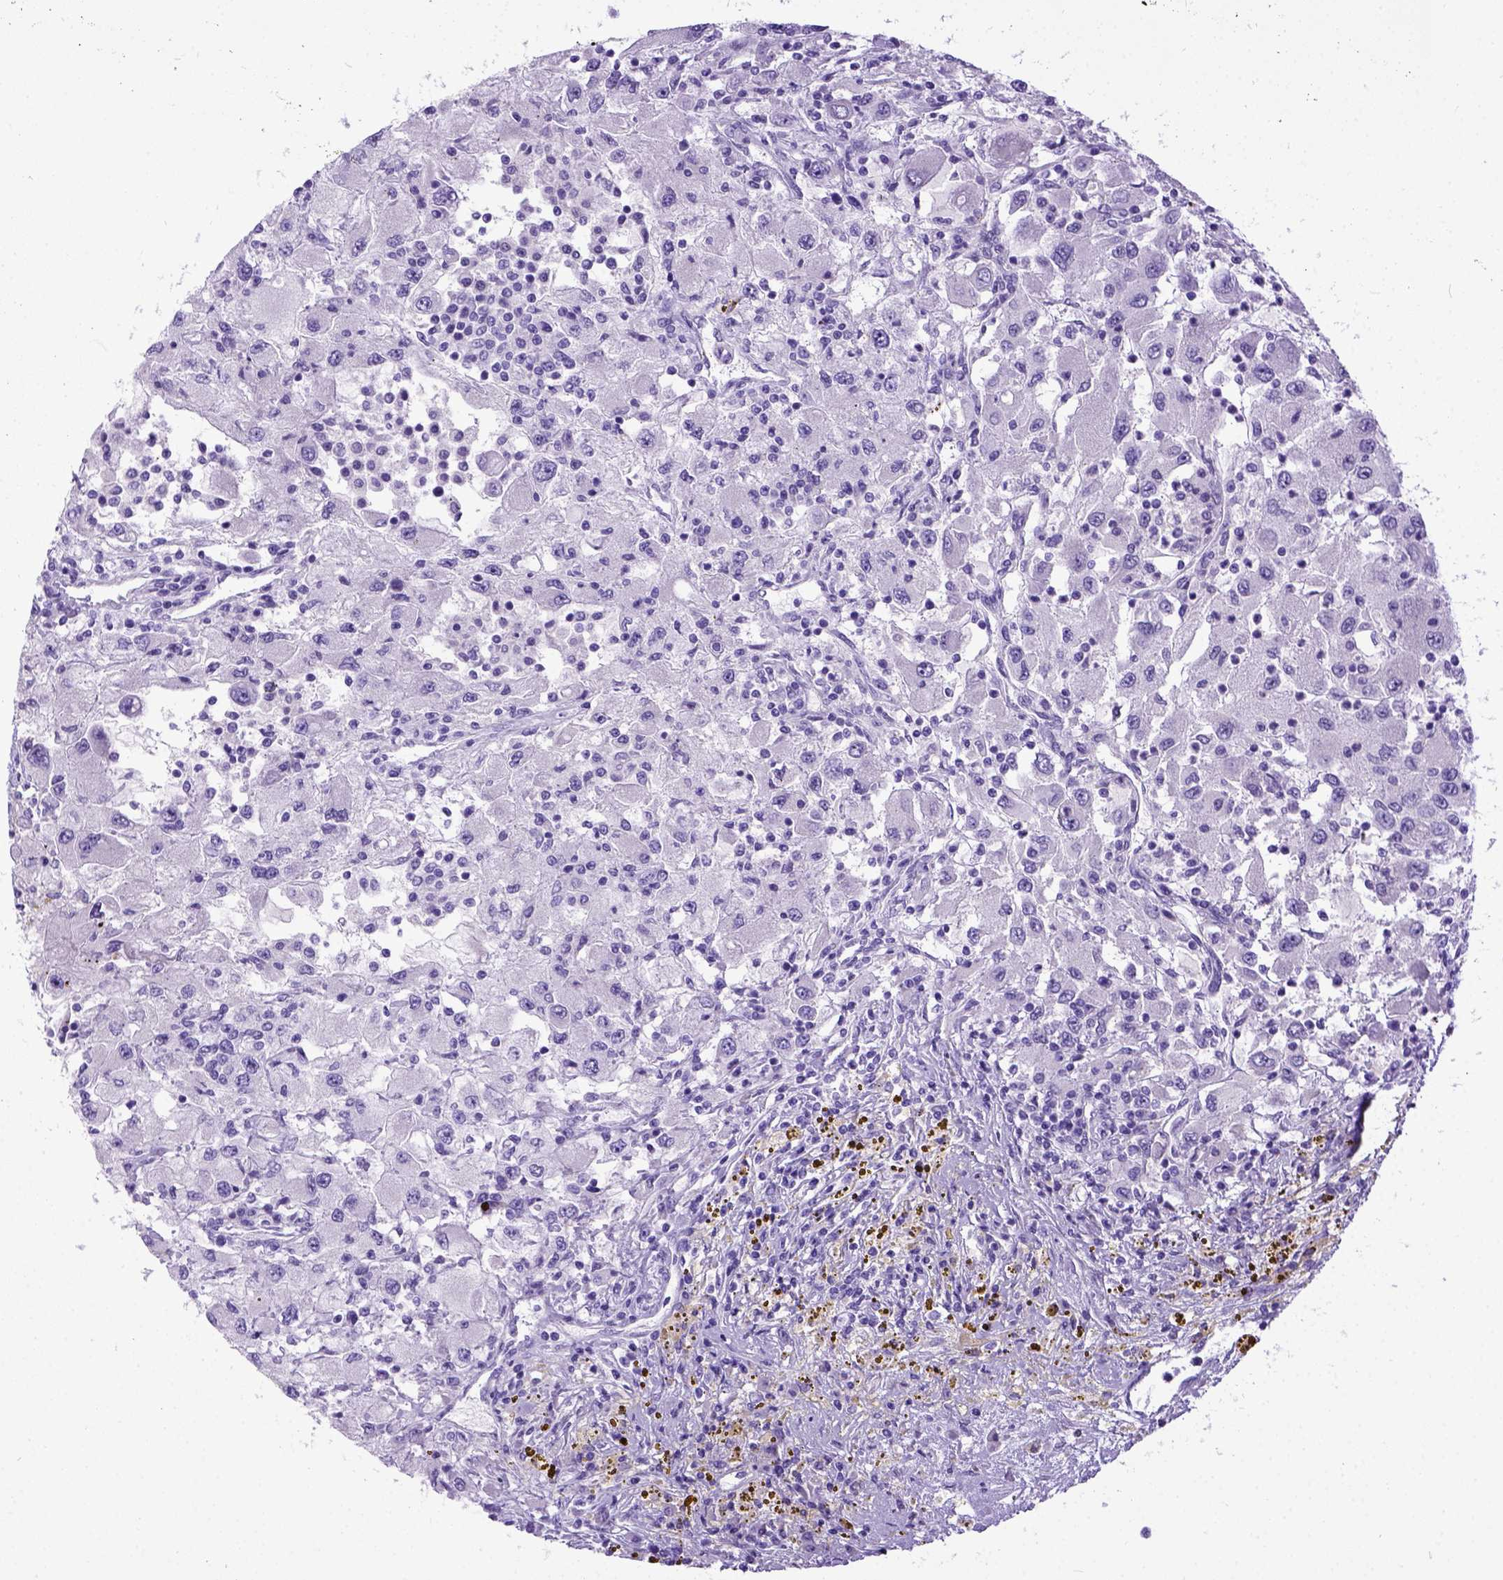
{"staining": {"intensity": "negative", "quantity": "none", "location": "none"}, "tissue": "renal cancer", "cell_type": "Tumor cells", "image_type": "cancer", "snomed": [{"axis": "morphology", "description": "Adenocarcinoma, NOS"}, {"axis": "topography", "description": "Kidney"}], "caption": "Human renal cancer stained for a protein using IHC shows no positivity in tumor cells.", "gene": "IGF2", "patient": {"sex": "female", "age": 67}}